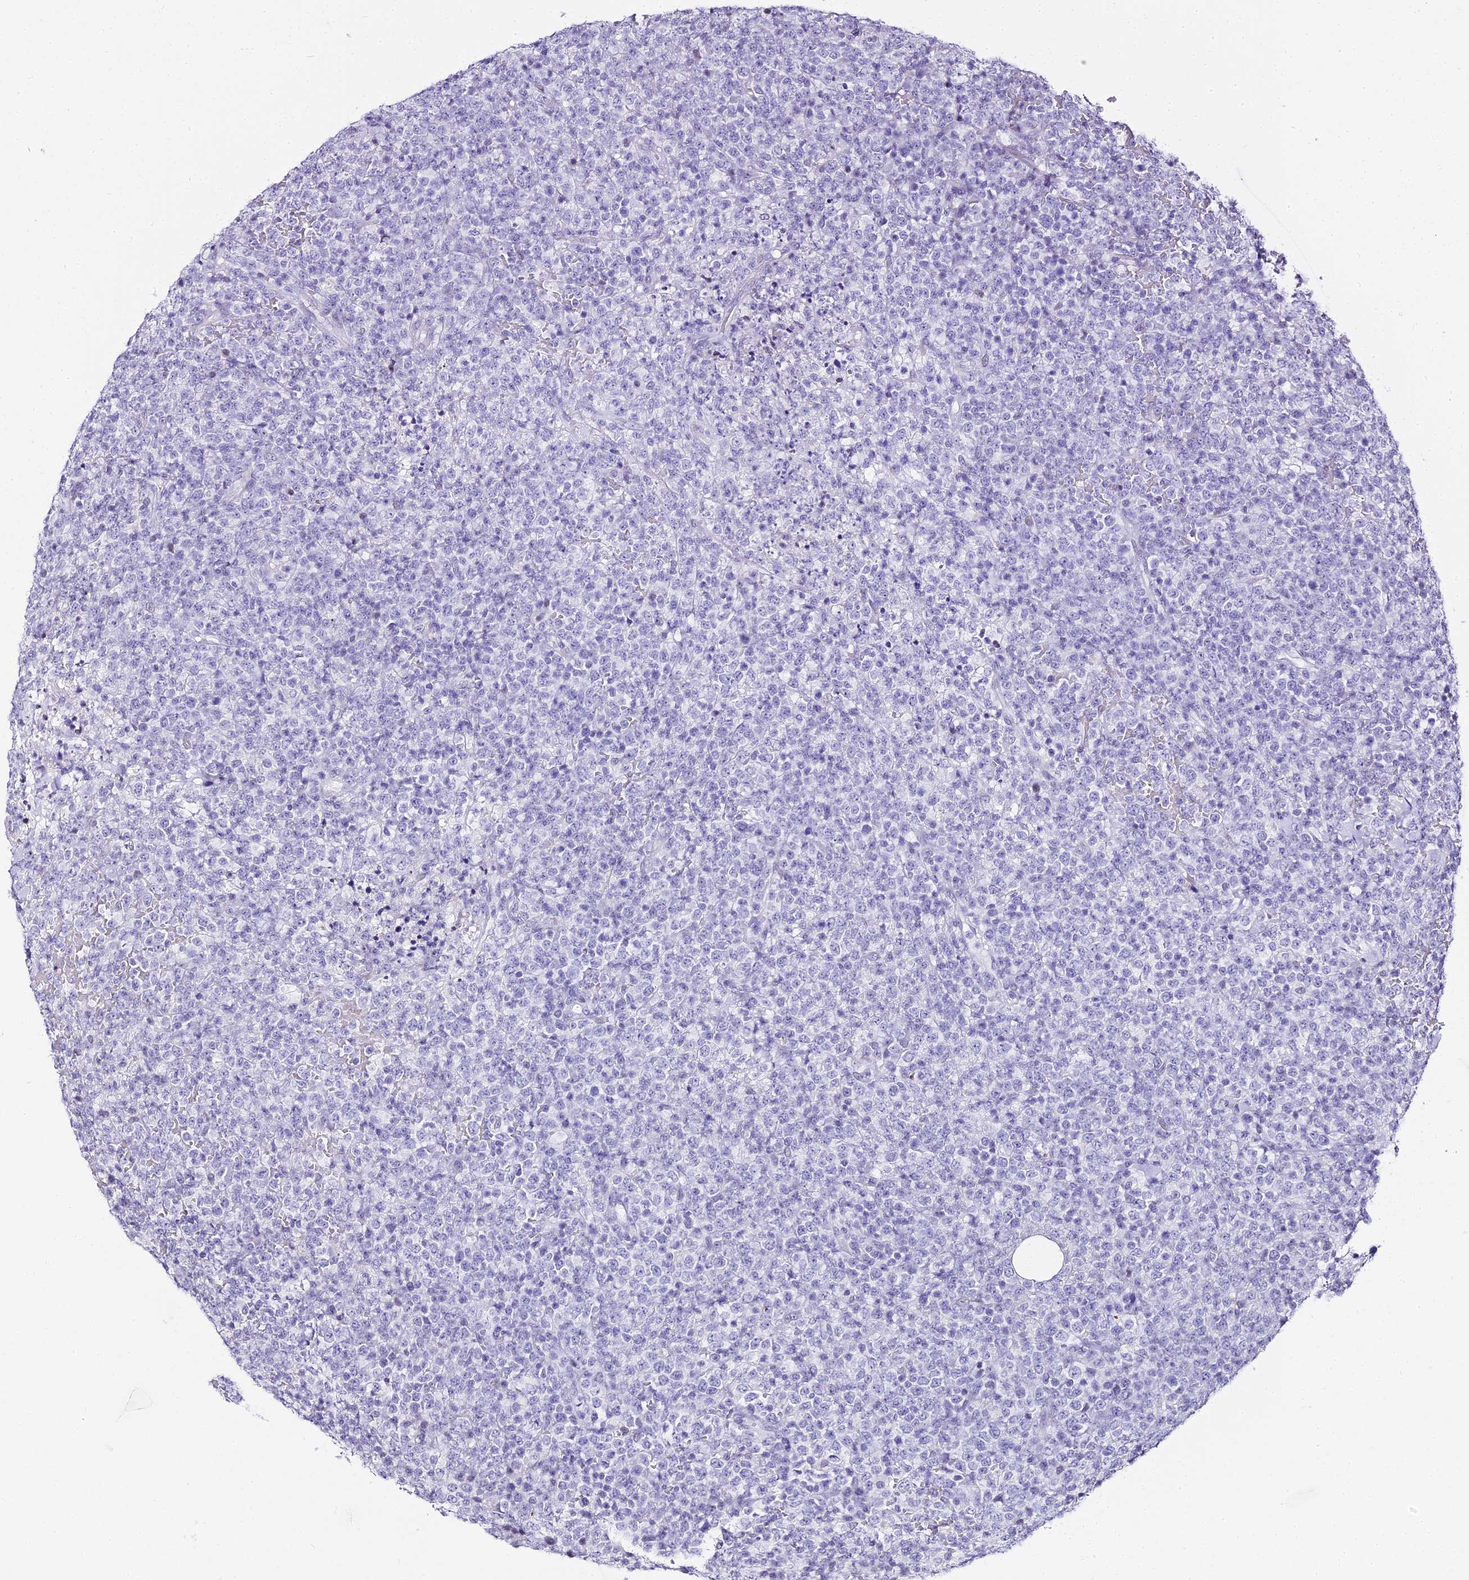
{"staining": {"intensity": "negative", "quantity": "none", "location": "none"}, "tissue": "lymphoma", "cell_type": "Tumor cells", "image_type": "cancer", "snomed": [{"axis": "morphology", "description": "Malignant lymphoma, non-Hodgkin's type, High grade"}, {"axis": "topography", "description": "Colon"}], "caption": "IHC micrograph of neoplastic tissue: lymphoma stained with DAB (3,3'-diaminobenzidine) reveals no significant protein staining in tumor cells.", "gene": "ABHD14A-ACY1", "patient": {"sex": "female", "age": 53}}